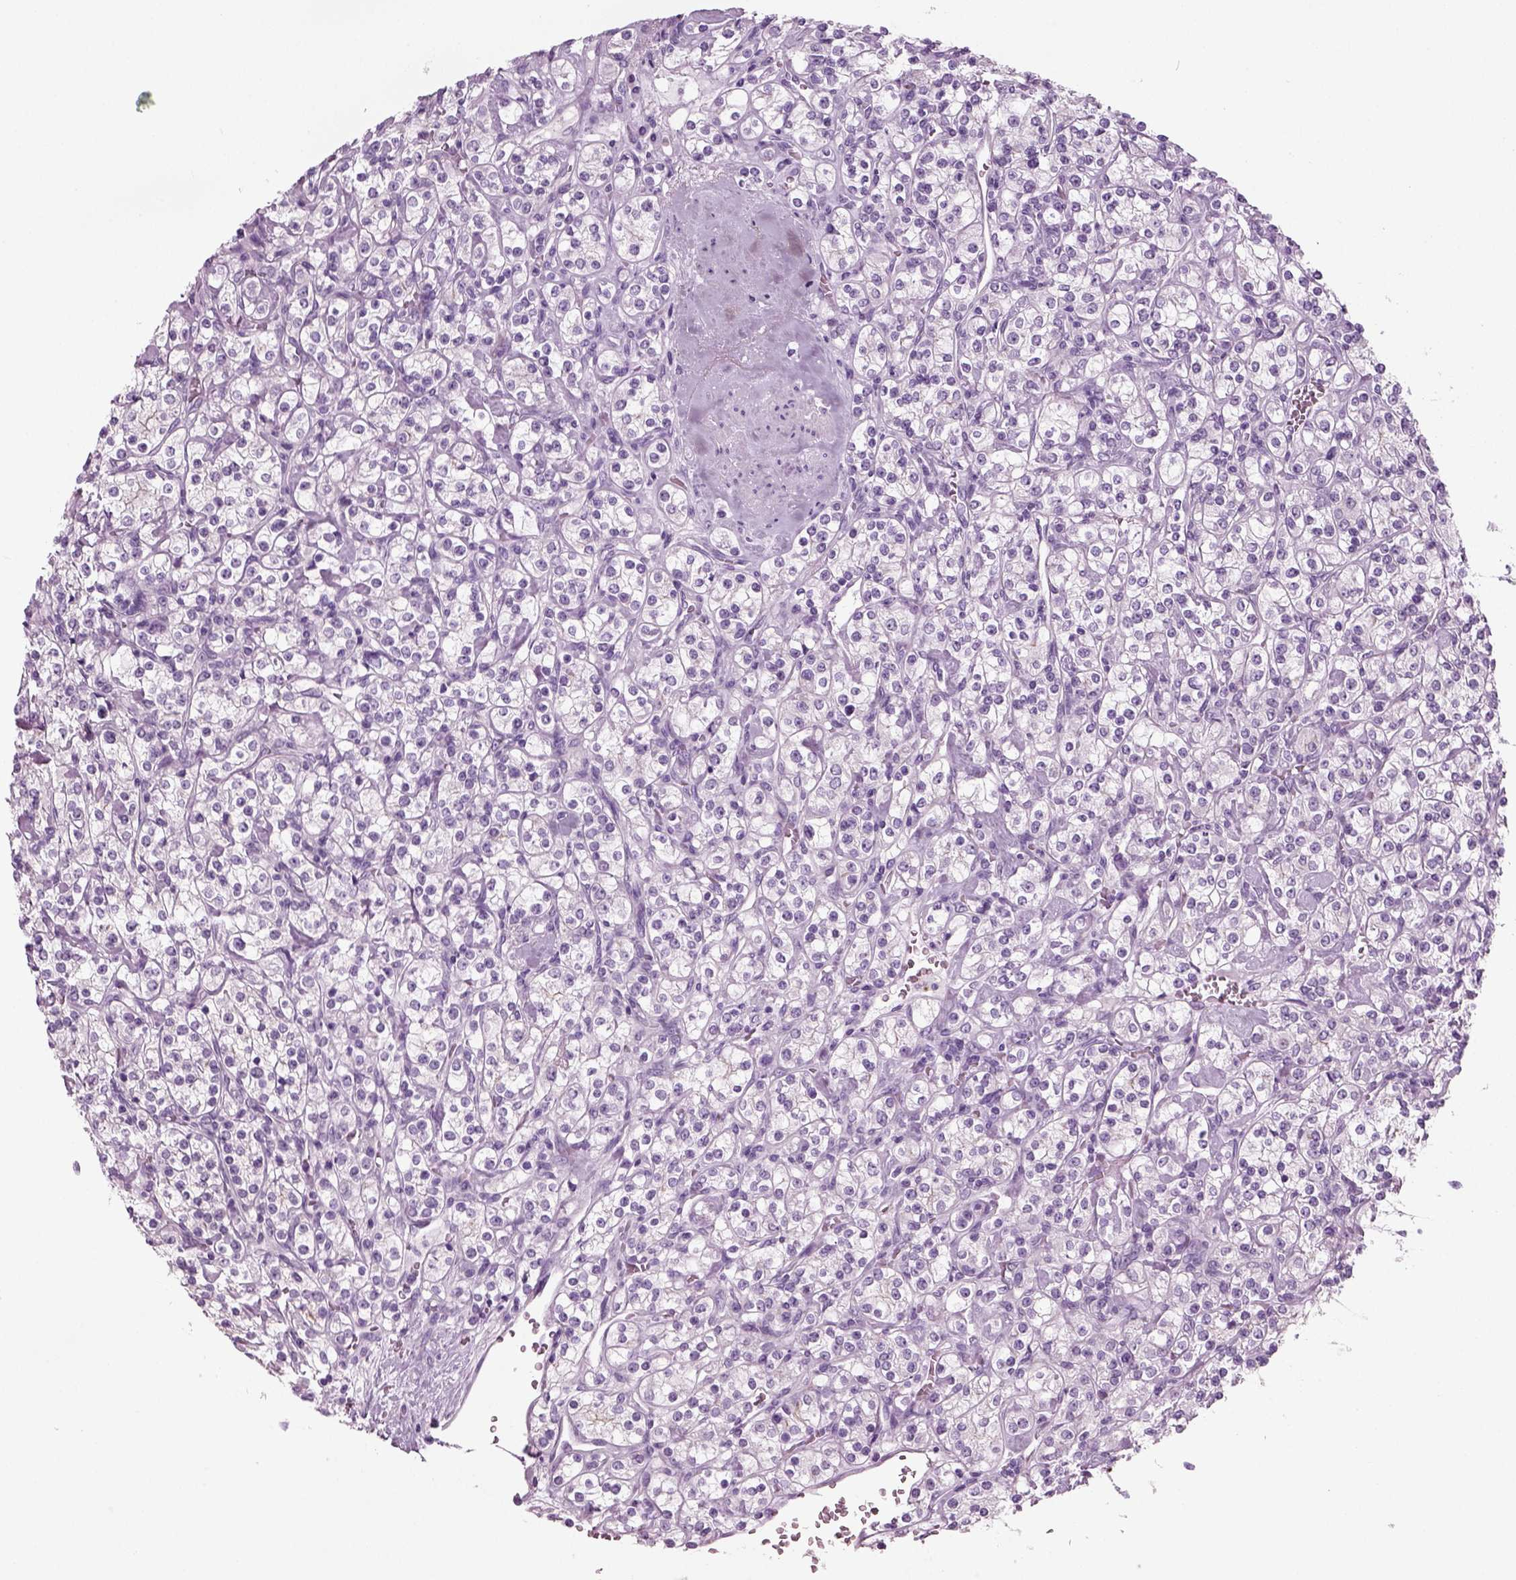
{"staining": {"intensity": "negative", "quantity": "none", "location": "none"}, "tissue": "renal cancer", "cell_type": "Tumor cells", "image_type": "cancer", "snomed": [{"axis": "morphology", "description": "Adenocarcinoma, NOS"}, {"axis": "topography", "description": "Kidney"}], "caption": "Renal cancer was stained to show a protein in brown. There is no significant positivity in tumor cells. Brightfield microscopy of immunohistochemistry stained with DAB (brown) and hematoxylin (blue), captured at high magnification.", "gene": "CRABP1", "patient": {"sex": "male", "age": 77}}